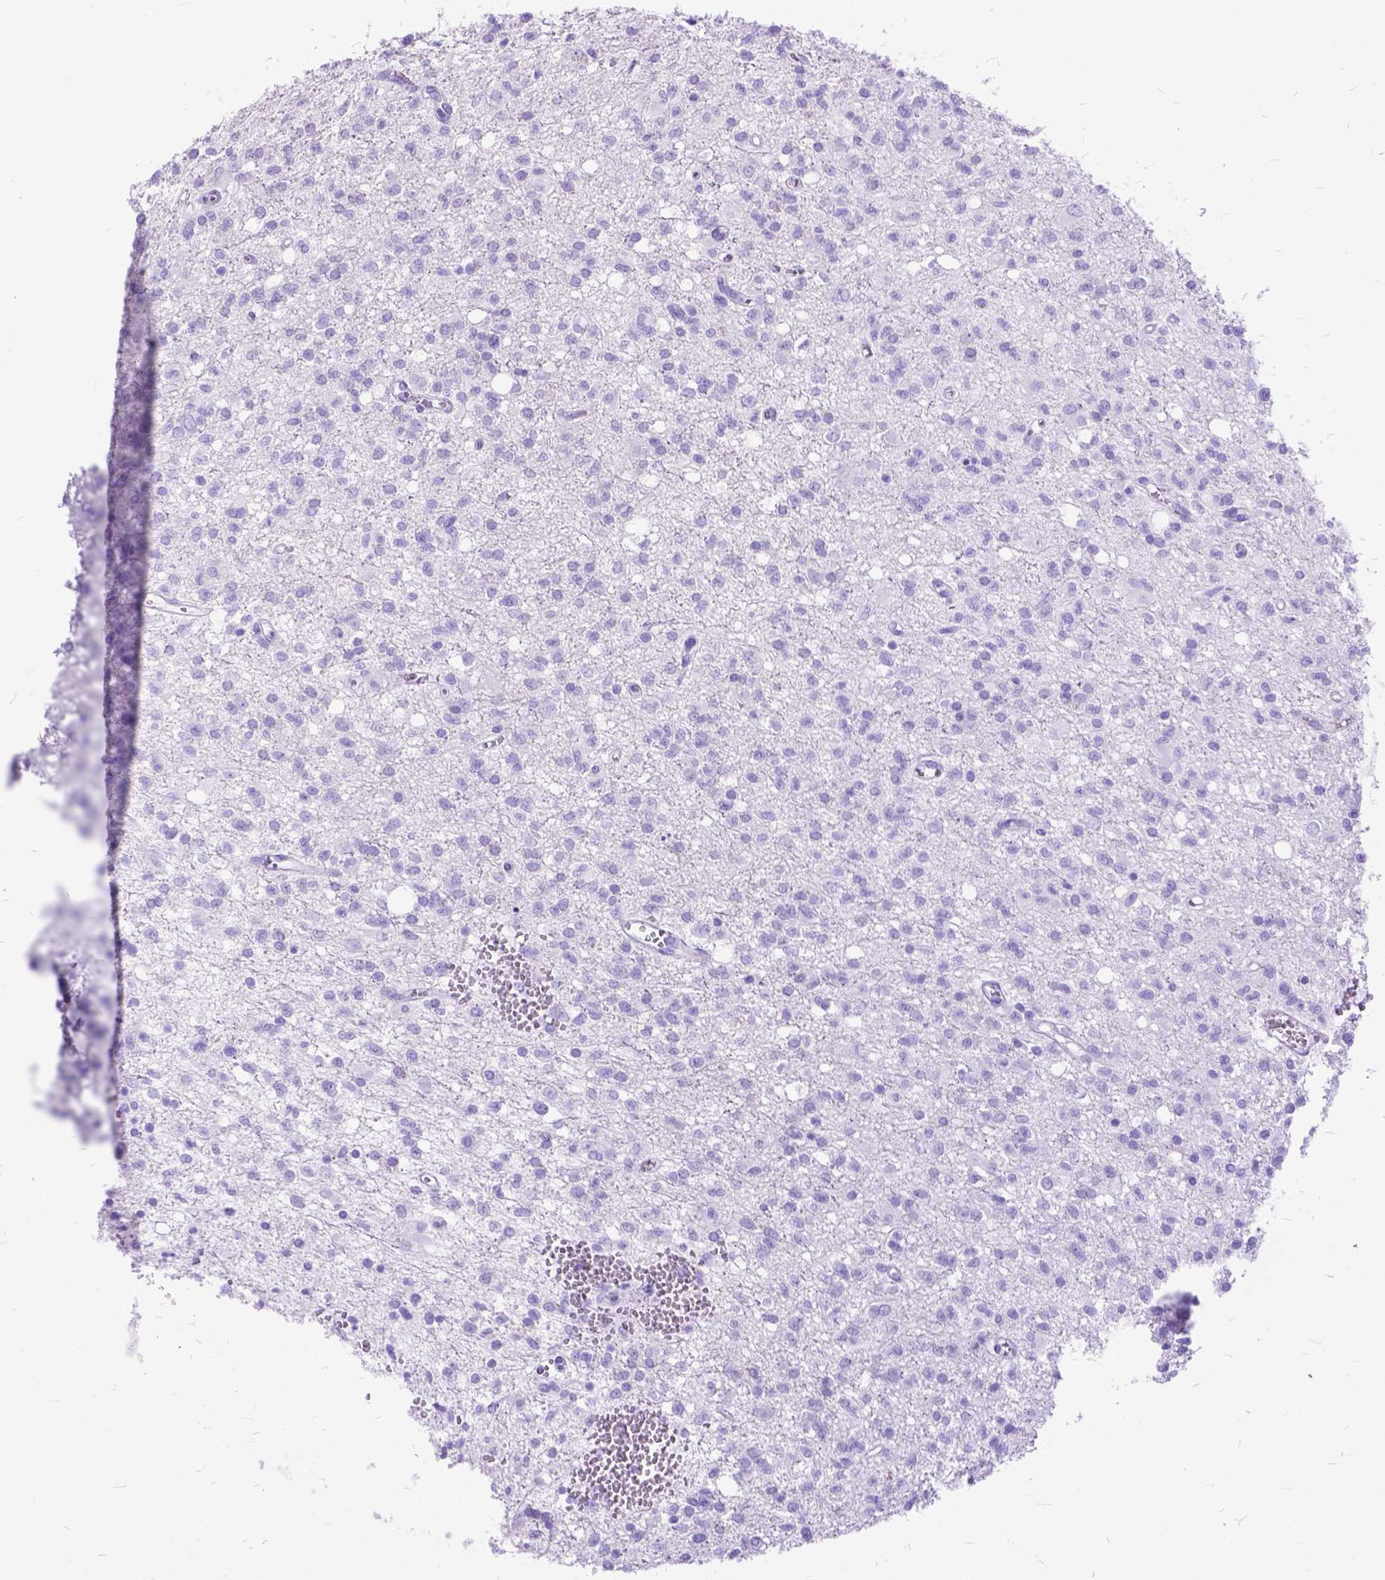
{"staining": {"intensity": "negative", "quantity": "none", "location": "none"}, "tissue": "glioma", "cell_type": "Tumor cells", "image_type": "cancer", "snomed": [{"axis": "morphology", "description": "Glioma, malignant, Low grade"}, {"axis": "topography", "description": "Brain"}], "caption": "Tumor cells show no significant protein expression in malignant low-grade glioma. (Brightfield microscopy of DAB immunohistochemistry (IHC) at high magnification).", "gene": "DNAH2", "patient": {"sex": "male", "age": 64}}